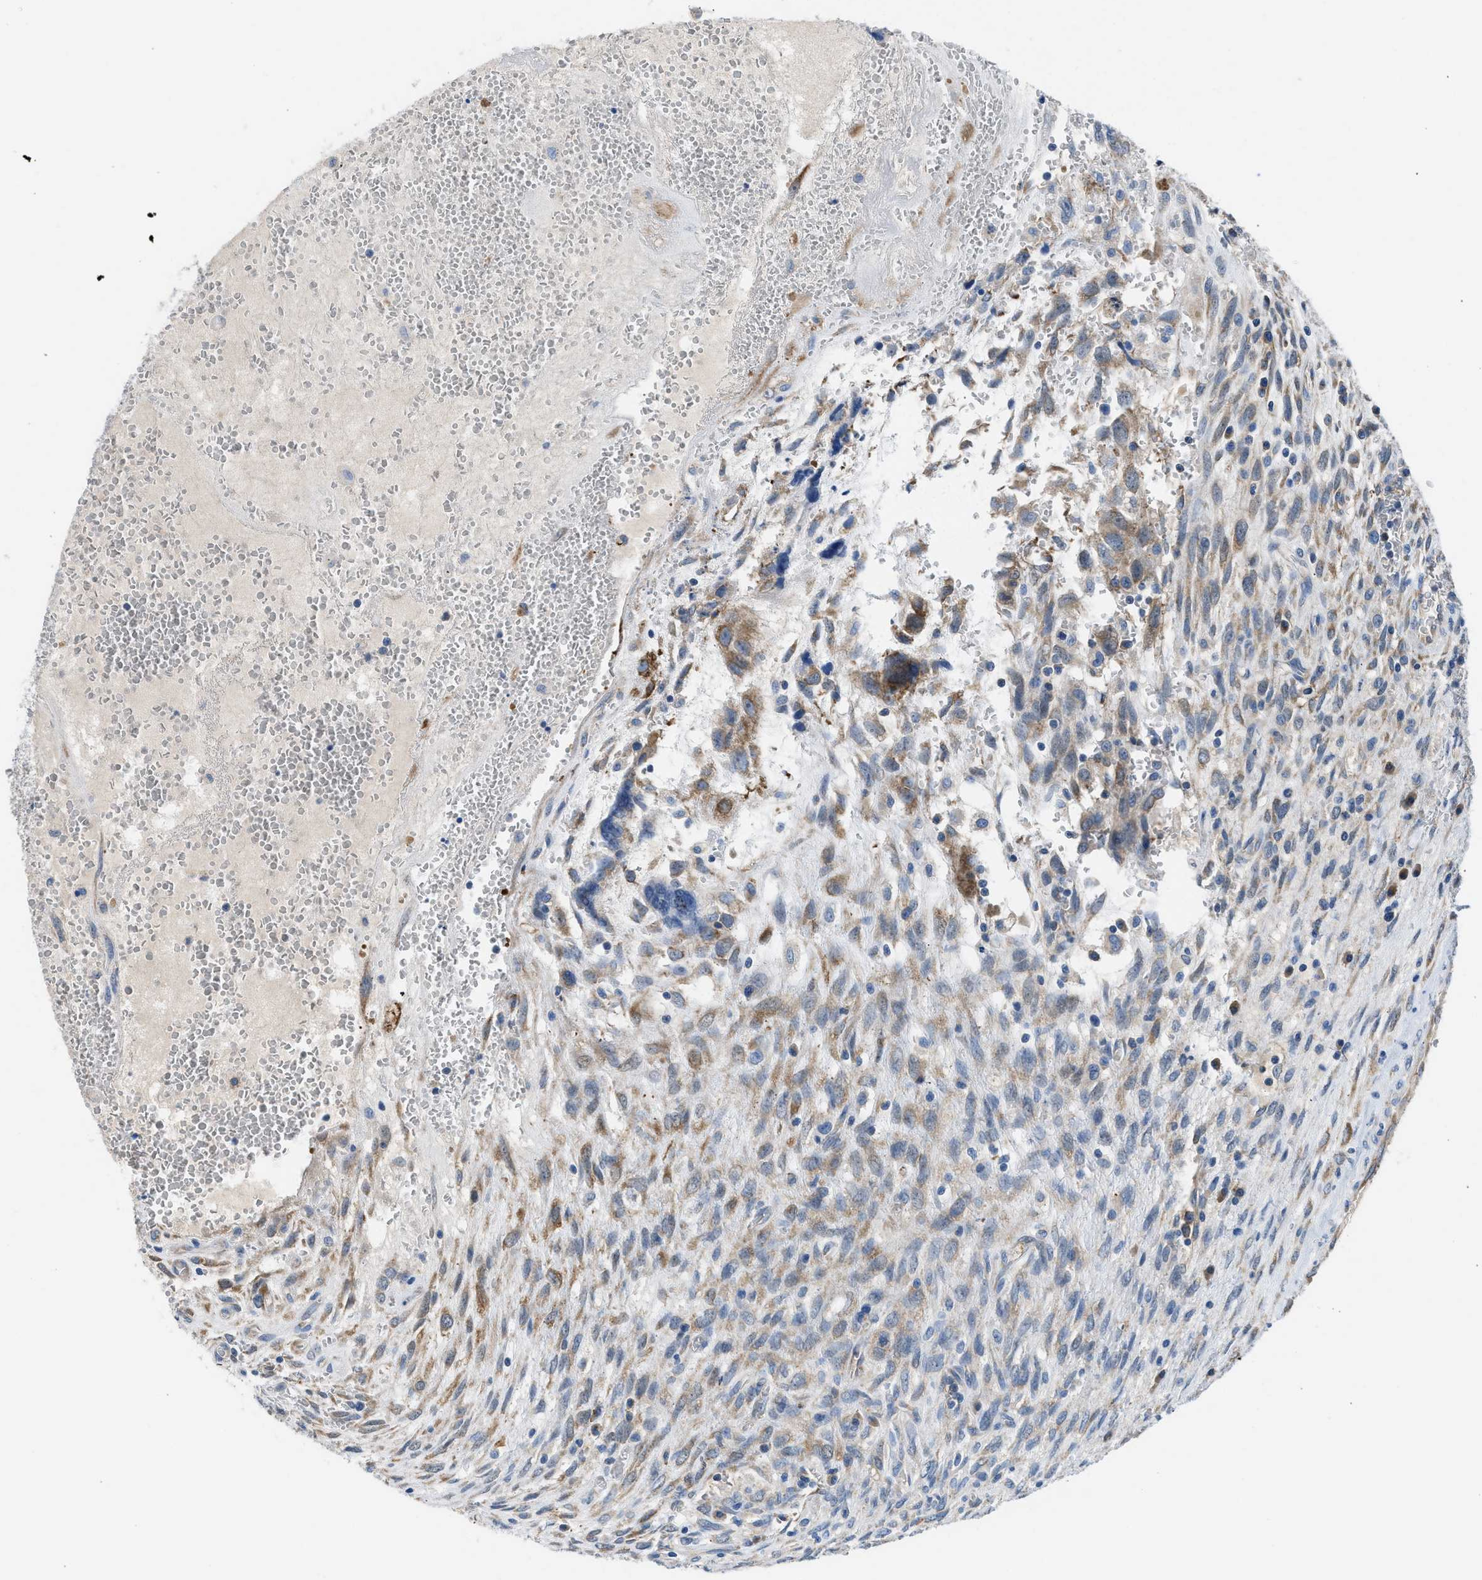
{"staining": {"intensity": "moderate", "quantity": "25%-75%", "location": "cytoplasmic/membranous"}, "tissue": "testis cancer", "cell_type": "Tumor cells", "image_type": "cancer", "snomed": [{"axis": "morphology", "description": "Carcinoma, Embryonal, NOS"}, {"axis": "topography", "description": "Testis"}], "caption": "About 25%-75% of tumor cells in human testis cancer (embryonal carcinoma) exhibit moderate cytoplasmic/membranous protein staining as visualized by brown immunohistochemical staining.", "gene": "BNC2", "patient": {"sex": "male", "age": 28}}